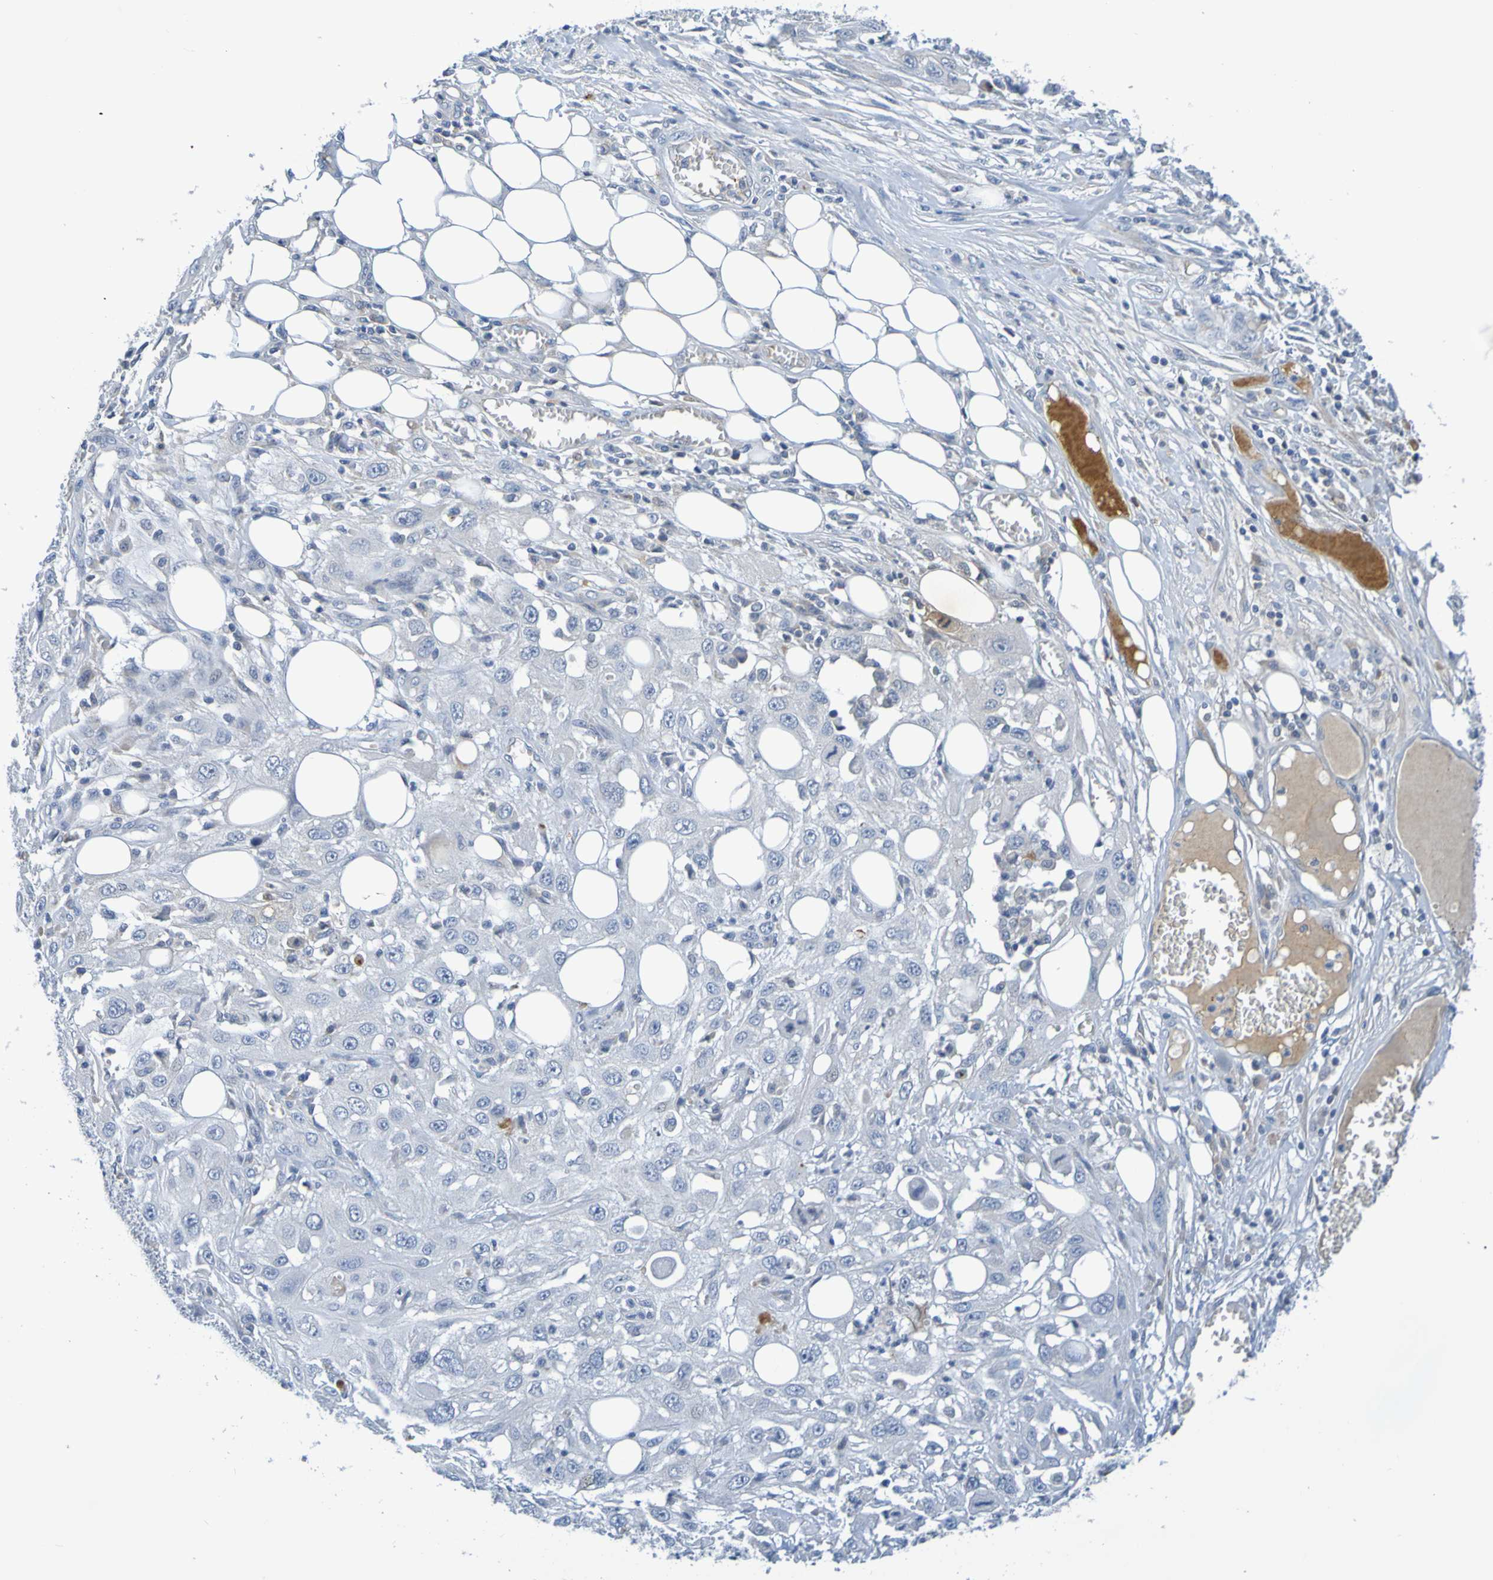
{"staining": {"intensity": "negative", "quantity": "none", "location": "none"}, "tissue": "skin cancer", "cell_type": "Tumor cells", "image_type": "cancer", "snomed": [{"axis": "morphology", "description": "Squamous cell carcinoma, NOS"}, {"axis": "topography", "description": "Skin"}], "caption": "This micrograph is of skin cancer stained with immunohistochemistry to label a protein in brown with the nuclei are counter-stained blue. There is no expression in tumor cells.", "gene": "IL10", "patient": {"sex": "male", "age": 75}}